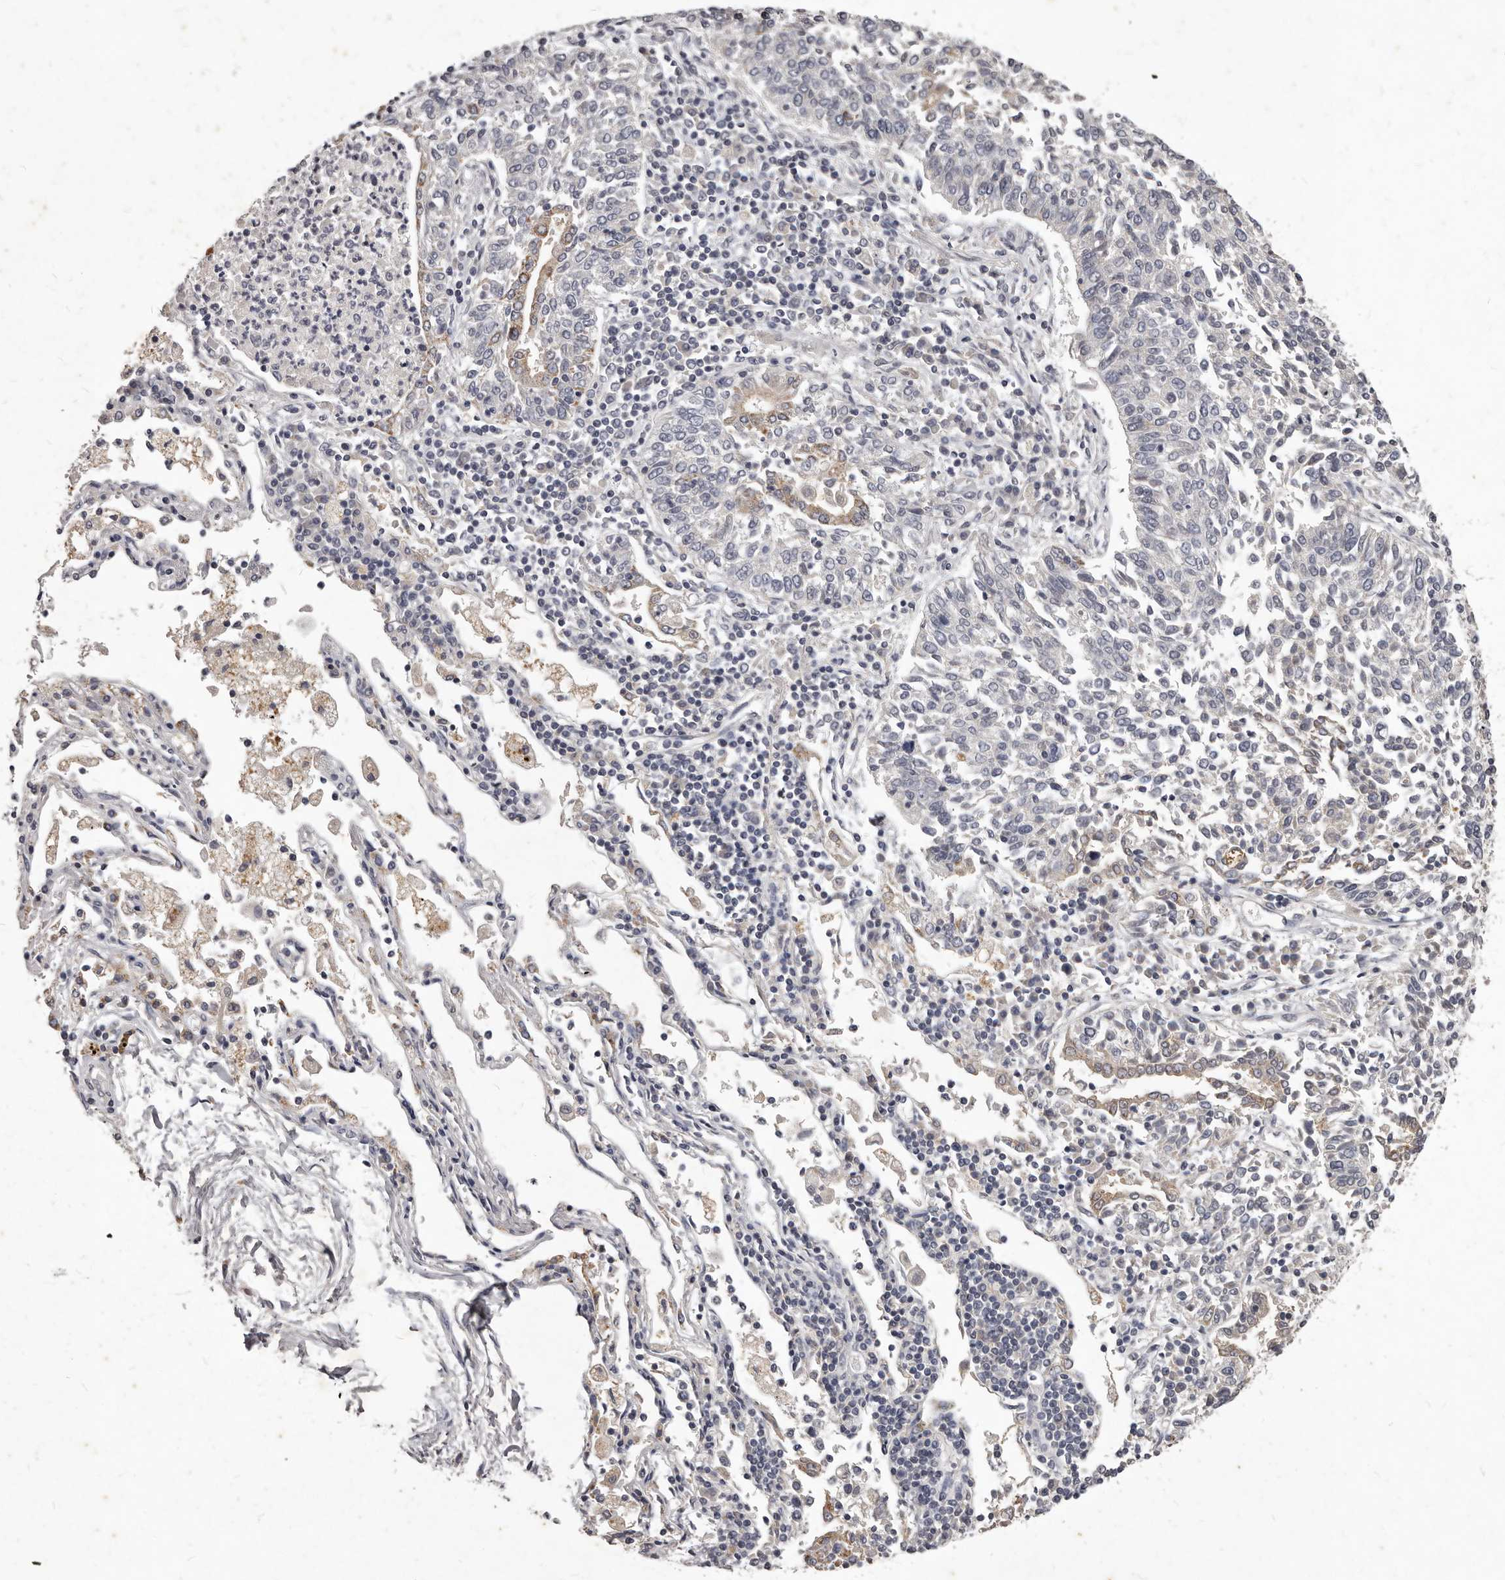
{"staining": {"intensity": "negative", "quantity": "none", "location": "none"}, "tissue": "lung cancer", "cell_type": "Tumor cells", "image_type": "cancer", "snomed": [{"axis": "morphology", "description": "Normal tissue, NOS"}, {"axis": "morphology", "description": "Squamous cell carcinoma, NOS"}, {"axis": "topography", "description": "Cartilage tissue"}, {"axis": "topography", "description": "Lung"}, {"axis": "topography", "description": "Peripheral nerve tissue"}], "caption": "Immunohistochemical staining of human lung cancer (squamous cell carcinoma) shows no significant positivity in tumor cells.", "gene": "GPRC5C", "patient": {"sex": "female", "age": 49}}